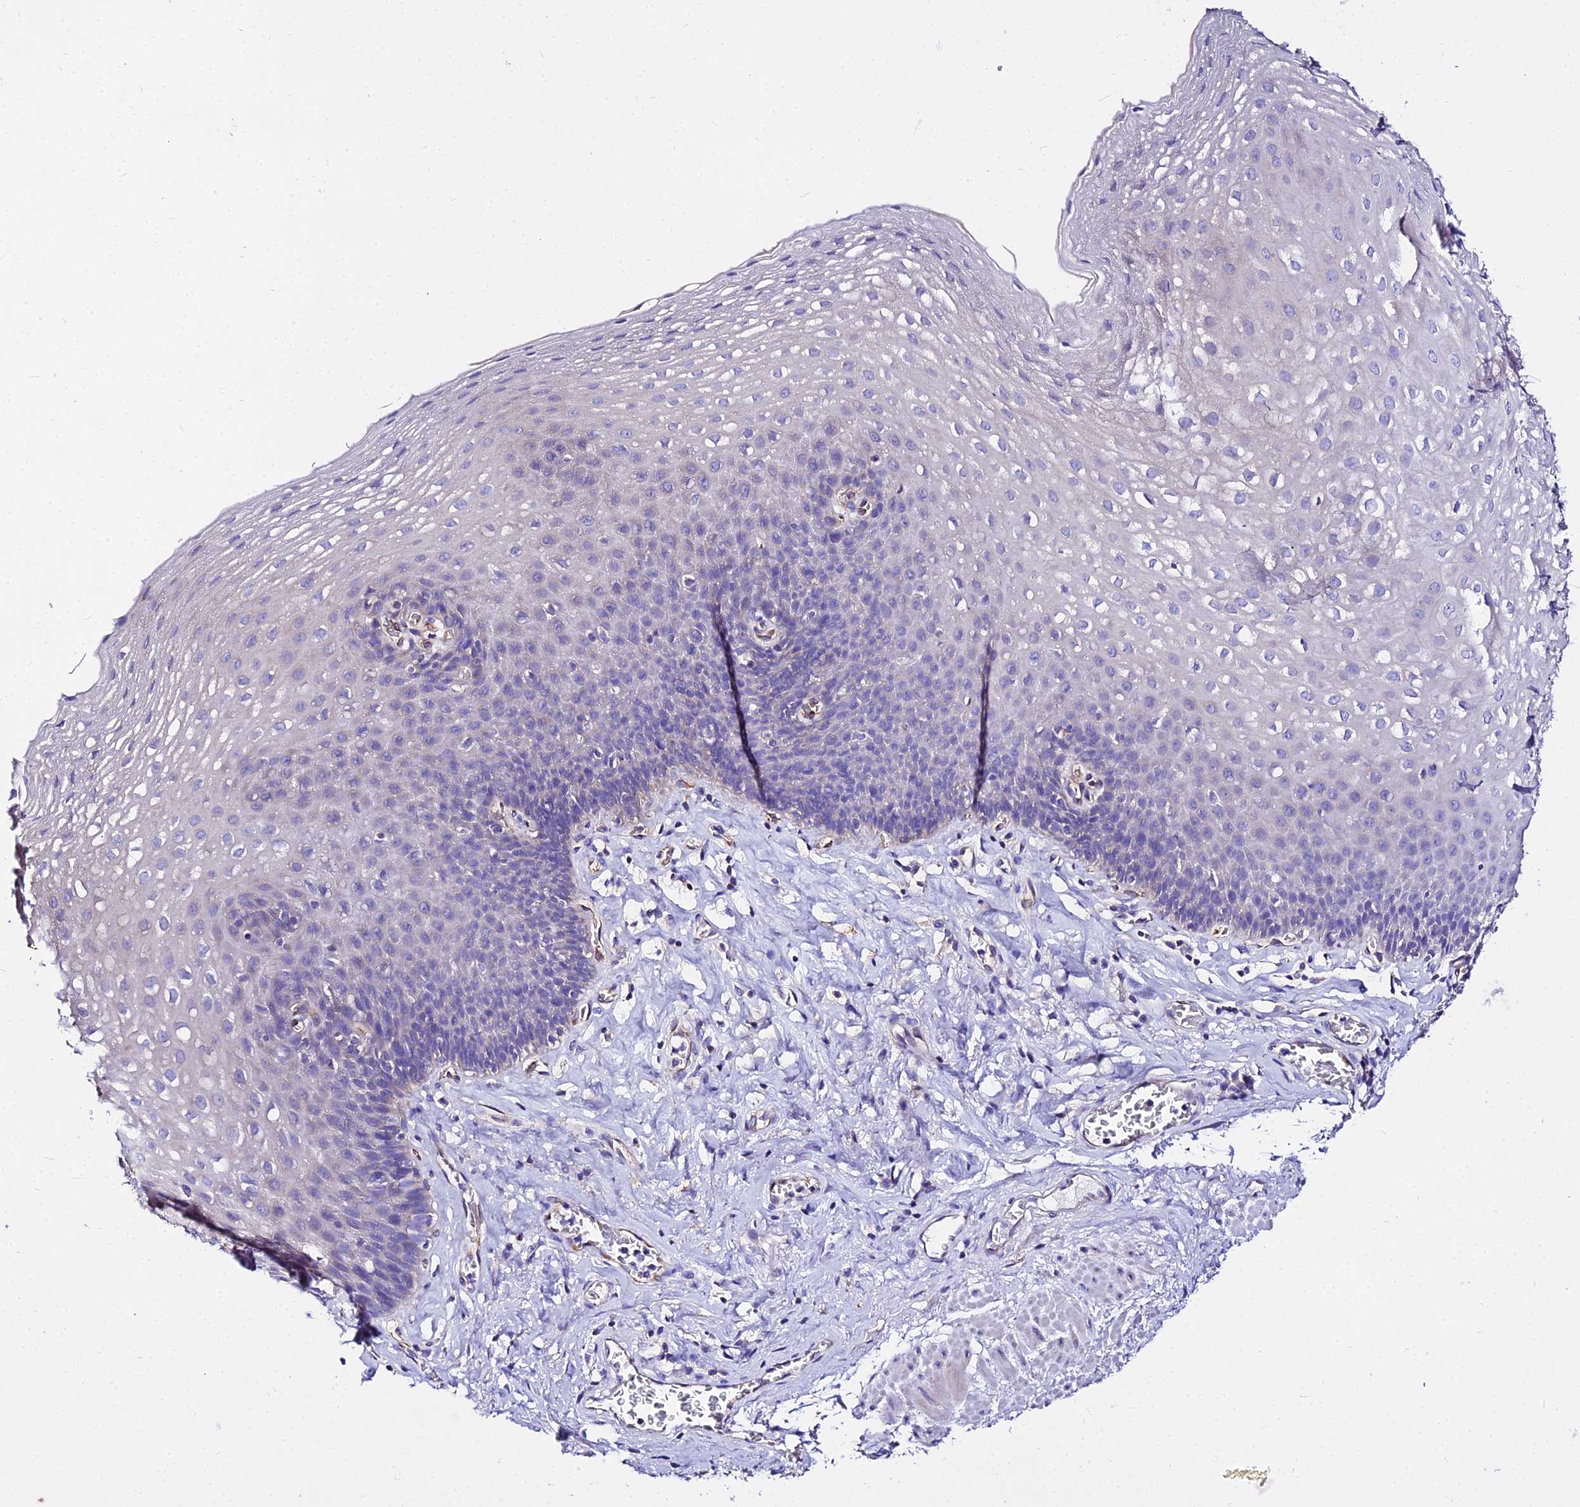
{"staining": {"intensity": "weak", "quantity": "<25%", "location": "cytoplasmic/membranous"}, "tissue": "esophagus", "cell_type": "Squamous epithelial cells", "image_type": "normal", "snomed": [{"axis": "morphology", "description": "Normal tissue, NOS"}, {"axis": "topography", "description": "Esophagus"}], "caption": "Immunohistochemical staining of normal esophagus exhibits no significant positivity in squamous epithelial cells. (Stains: DAB (3,3'-diaminobenzidine) immunohistochemistry (IHC) with hematoxylin counter stain, Microscopy: brightfield microscopy at high magnification).", "gene": "DAW1", "patient": {"sex": "female", "age": 66}}